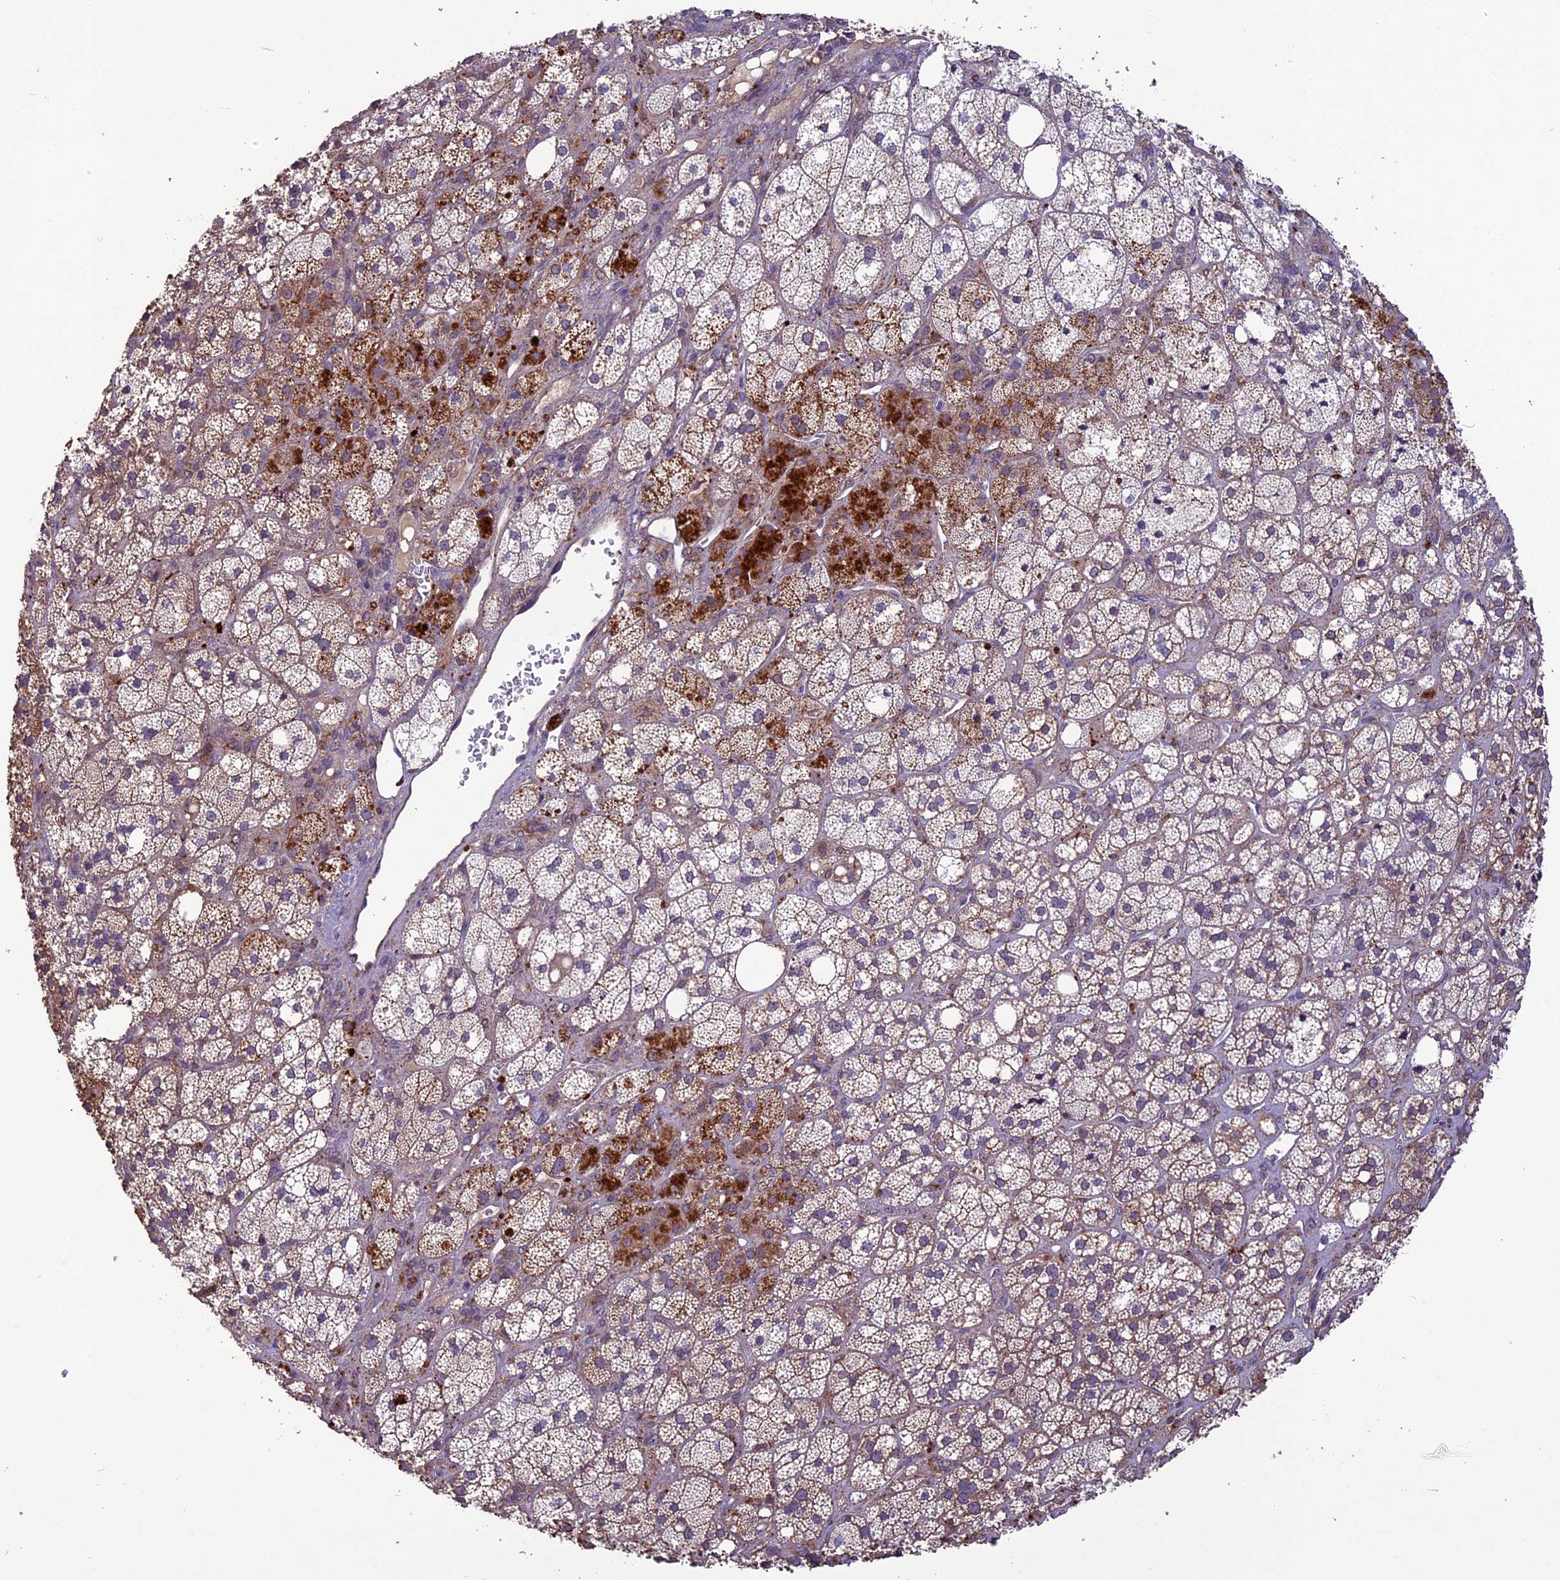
{"staining": {"intensity": "moderate", "quantity": "25%-75%", "location": "cytoplasmic/membranous"}, "tissue": "adrenal gland", "cell_type": "Glandular cells", "image_type": "normal", "snomed": [{"axis": "morphology", "description": "Normal tissue, NOS"}, {"axis": "topography", "description": "Adrenal gland"}], "caption": "Normal adrenal gland reveals moderate cytoplasmic/membranous expression in about 25%-75% of glandular cells Immunohistochemistry stains the protein in brown and the nuclei are stained blue..", "gene": "C3orf70", "patient": {"sex": "male", "age": 61}}